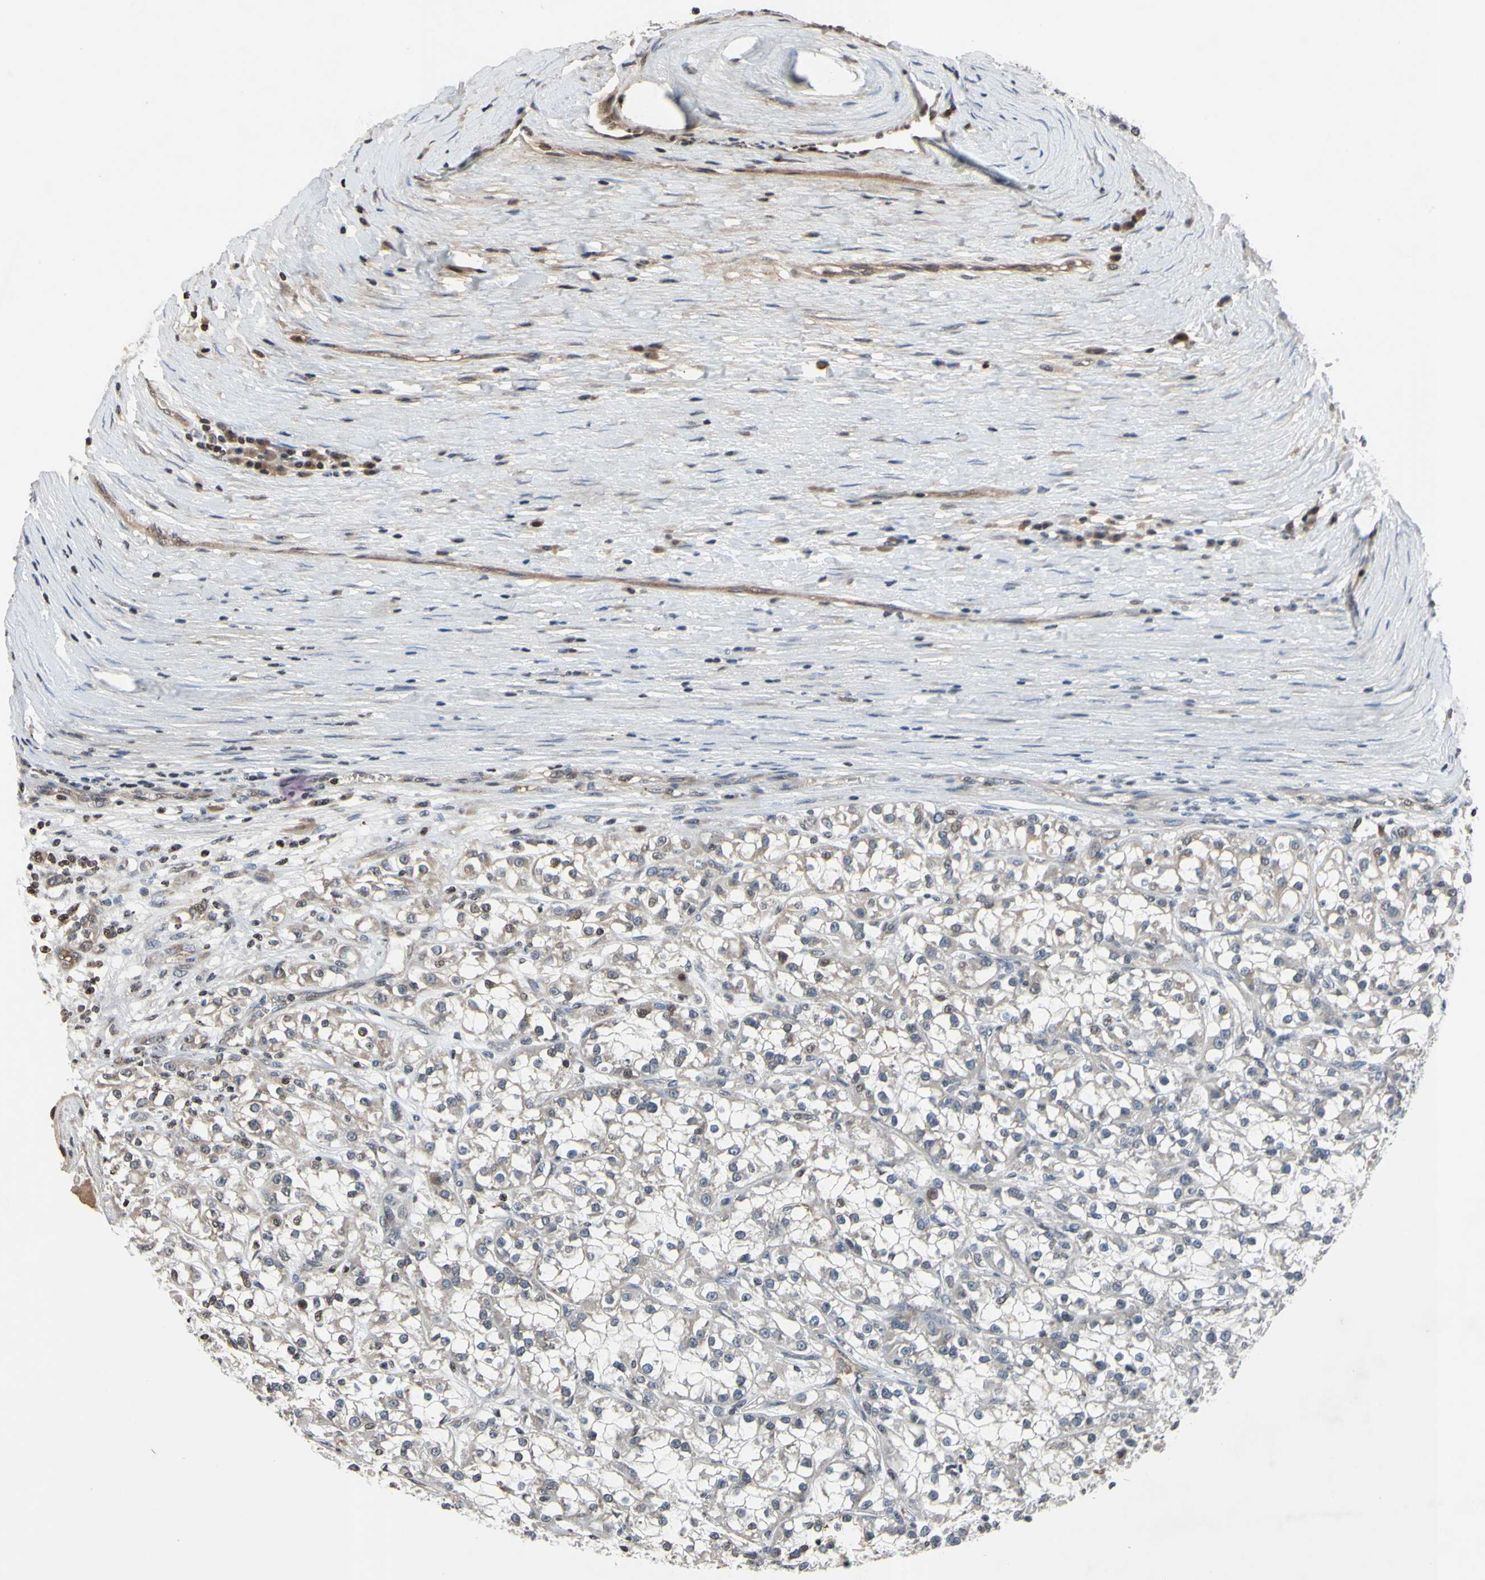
{"staining": {"intensity": "weak", "quantity": "<25%", "location": "nuclear"}, "tissue": "renal cancer", "cell_type": "Tumor cells", "image_type": "cancer", "snomed": [{"axis": "morphology", "description": "Adenocarcinoma, NOS"}, {"axis": "topography", "description": "Kidney"}], "caption": "Renal cancer was stained to show a protein in brown. There is no significant expression in tumor cells.", "gene": "ARG1", "patient": {"sex": "female", "age": 52}}